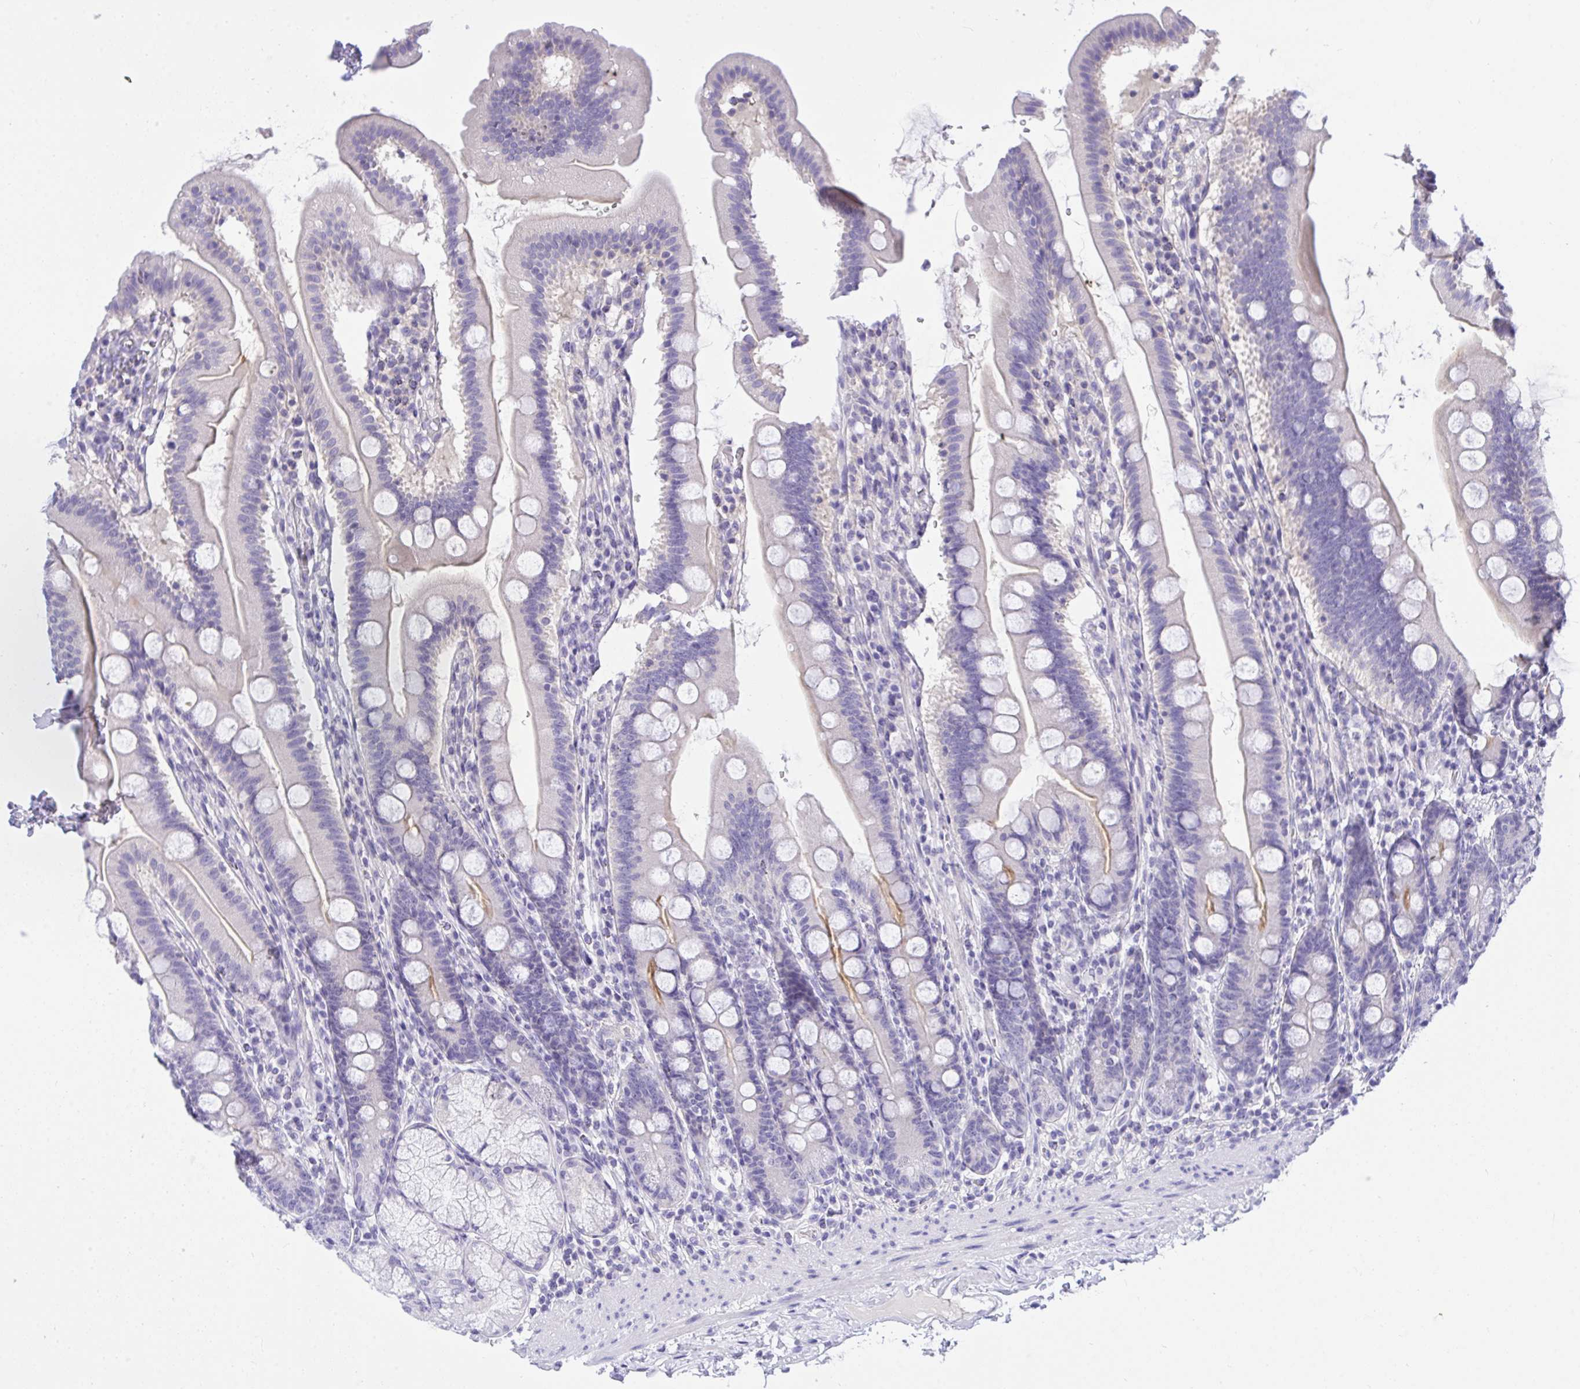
{"staining": {"intensity": "moderate", "quantity": "<25%", "location": "cytoplasmic/membranous"}, "tissue": "duodenum", "cell_type": "Glandular cells", "image_type": "normal", "snomed": [{"axis": "morphology", "description": "Normal tissue, NOS"}, {"axis": "topography", "description": "Duodenum"}], "caption": "Immunohistochemistry (IHC) micrograph of unremarkable duodenum: duodenum stained using IHC exhibits low levels of moderate protein expression localized specifically in the cytoplasmic/membranous of glandular cells, appearing as a cytoplasmic/membranous brown color.", "gene": "TLN2", "patient": {"sex": "female", "age": 67}}